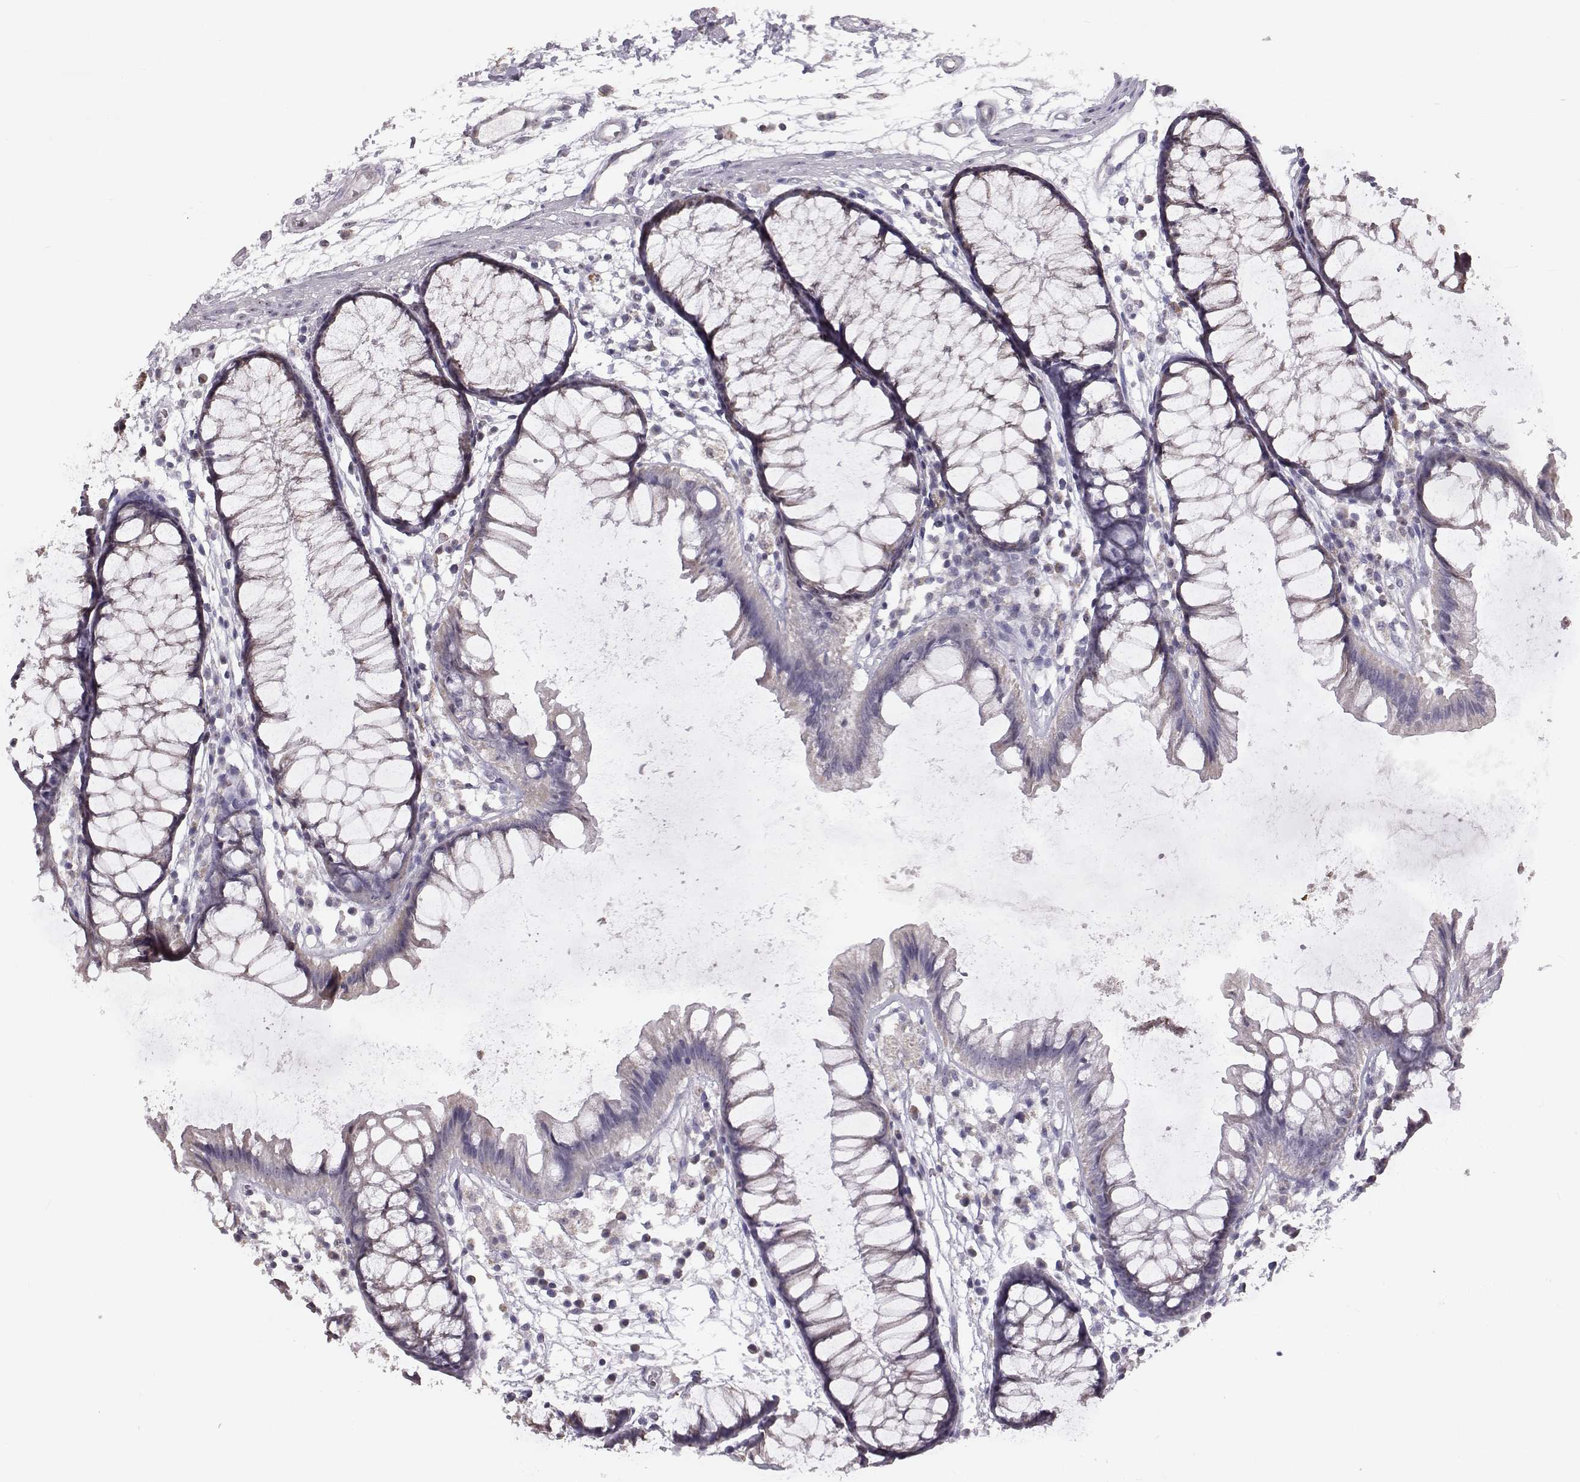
{"staining": {"intensity": "negative", "quantity": "none", "location": "none"}, "tissue": "colon", "cell_type": "Endothelial cells", "image_type": "normal", "snomed": [{"axis": "morphology", "description": "Normal tissue, NOS"}, {"axis": "morphology", "description": "Adenocarcinoma, NOS"}, {"axis": "topography", "description": "Colon"}], "caption": "This is an immunohistochemistry photomicrograph of benign human colon. There is no positivity in endothelial cells.", "gene": "ALDH3A1", "patient": {"sex": "male", "age": 65}}